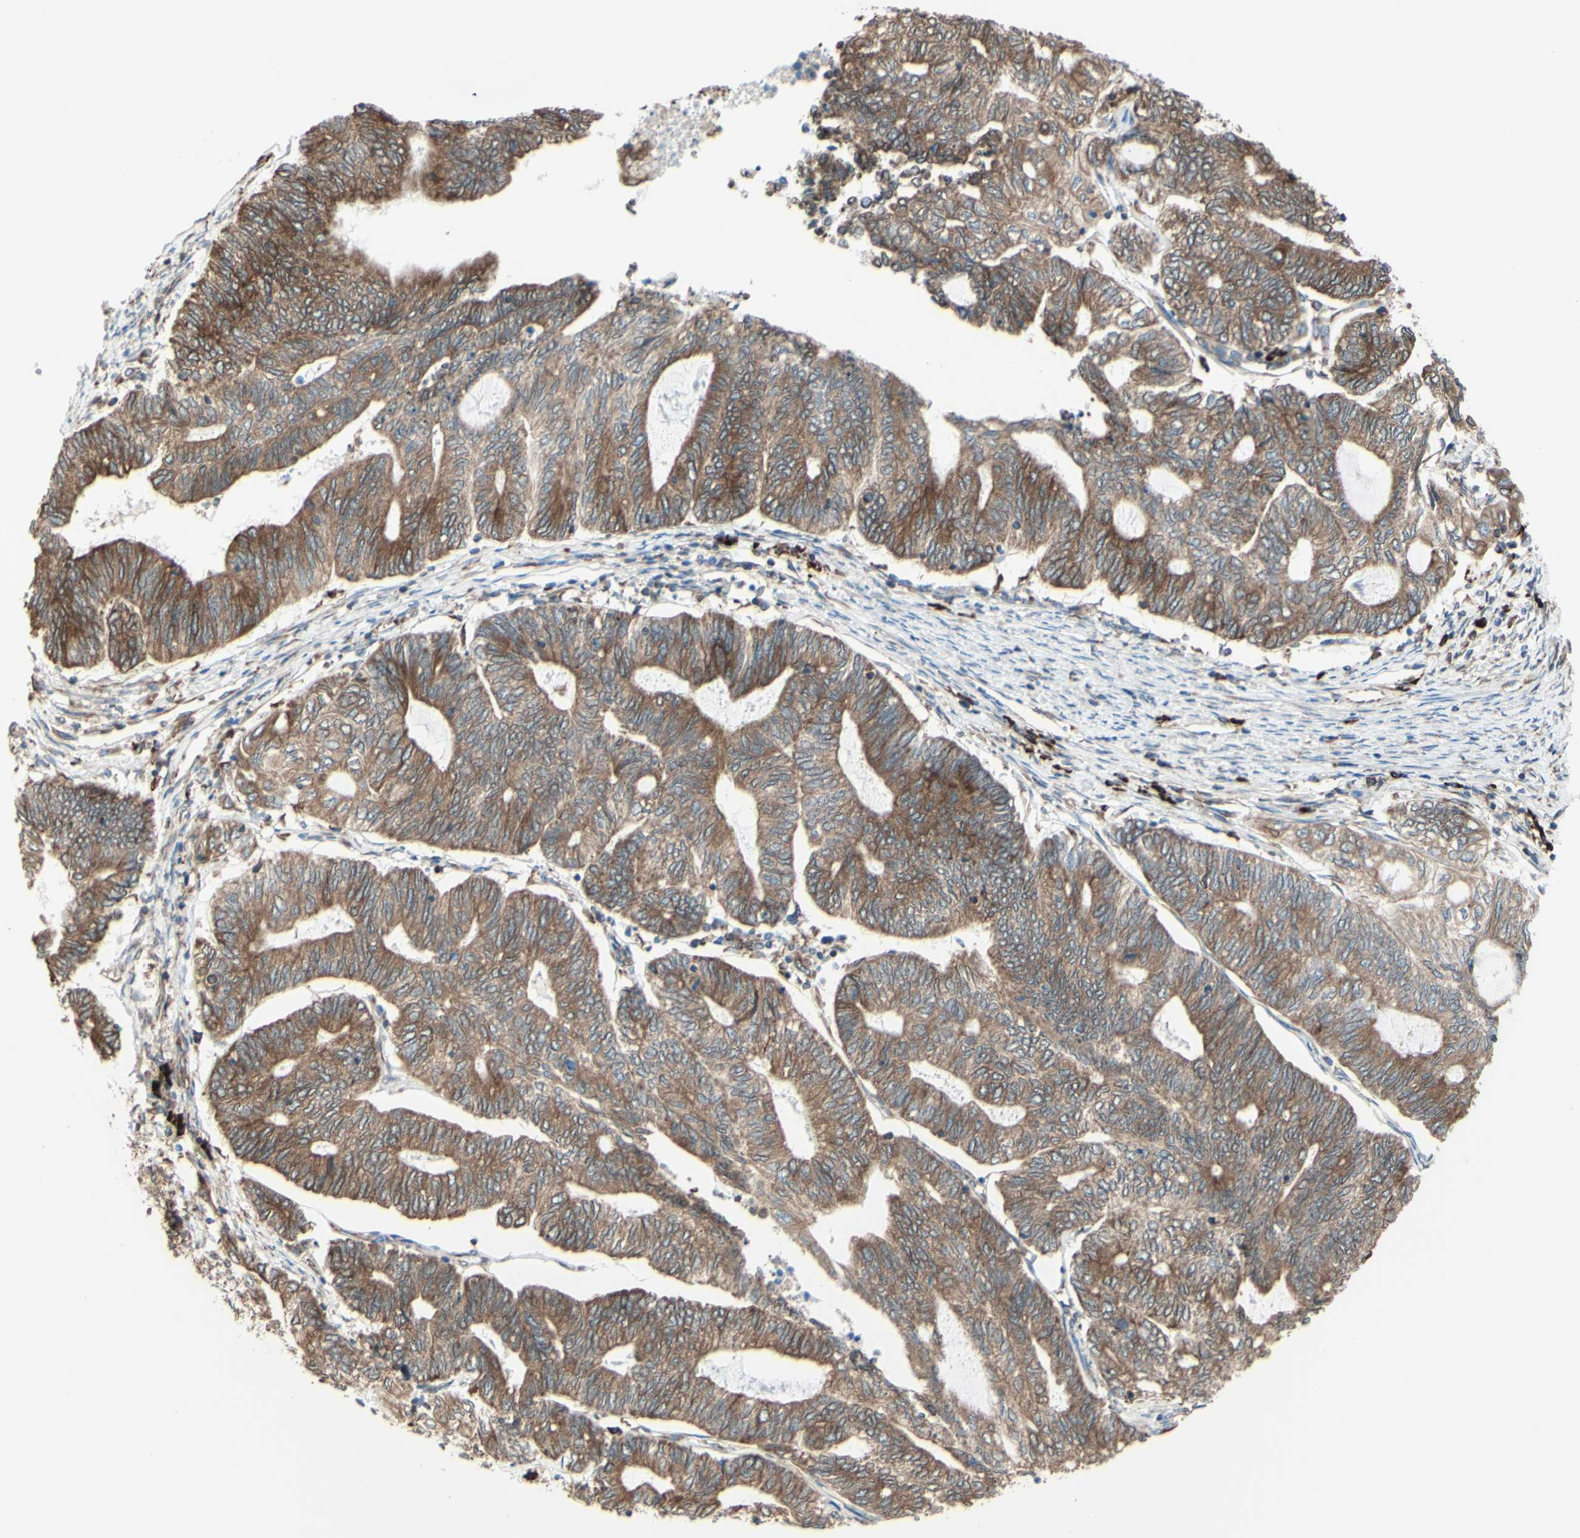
{"staining": {"intensity": "moderate", "quantity": ">75%", "location": "cytoplasmic/membranous"}, "tissue": "endometrial cancer", "cell_type": "Tumor cells", "image_type": "cancer", "snomed": [{"axis": "morphology", "description": "Adenocarcinoma, NOS"}, {"axis": "topography", "description": "Uterus"}, {"axis": "topography", "description": "Endometrium"}], "caption": "A histopathology image of endometrial cancer stained for a protein shows moderate cytoplasmic/membranous brown staining in tumor cells. The staining was performed using DAB (3,3'-diaminobenzidine), with brown indicating positive protein expression. Nuclei are stained blue with hematoxylin.", "gene": "DNAJB11", "patient": {"sex": "female", "age": 70}}